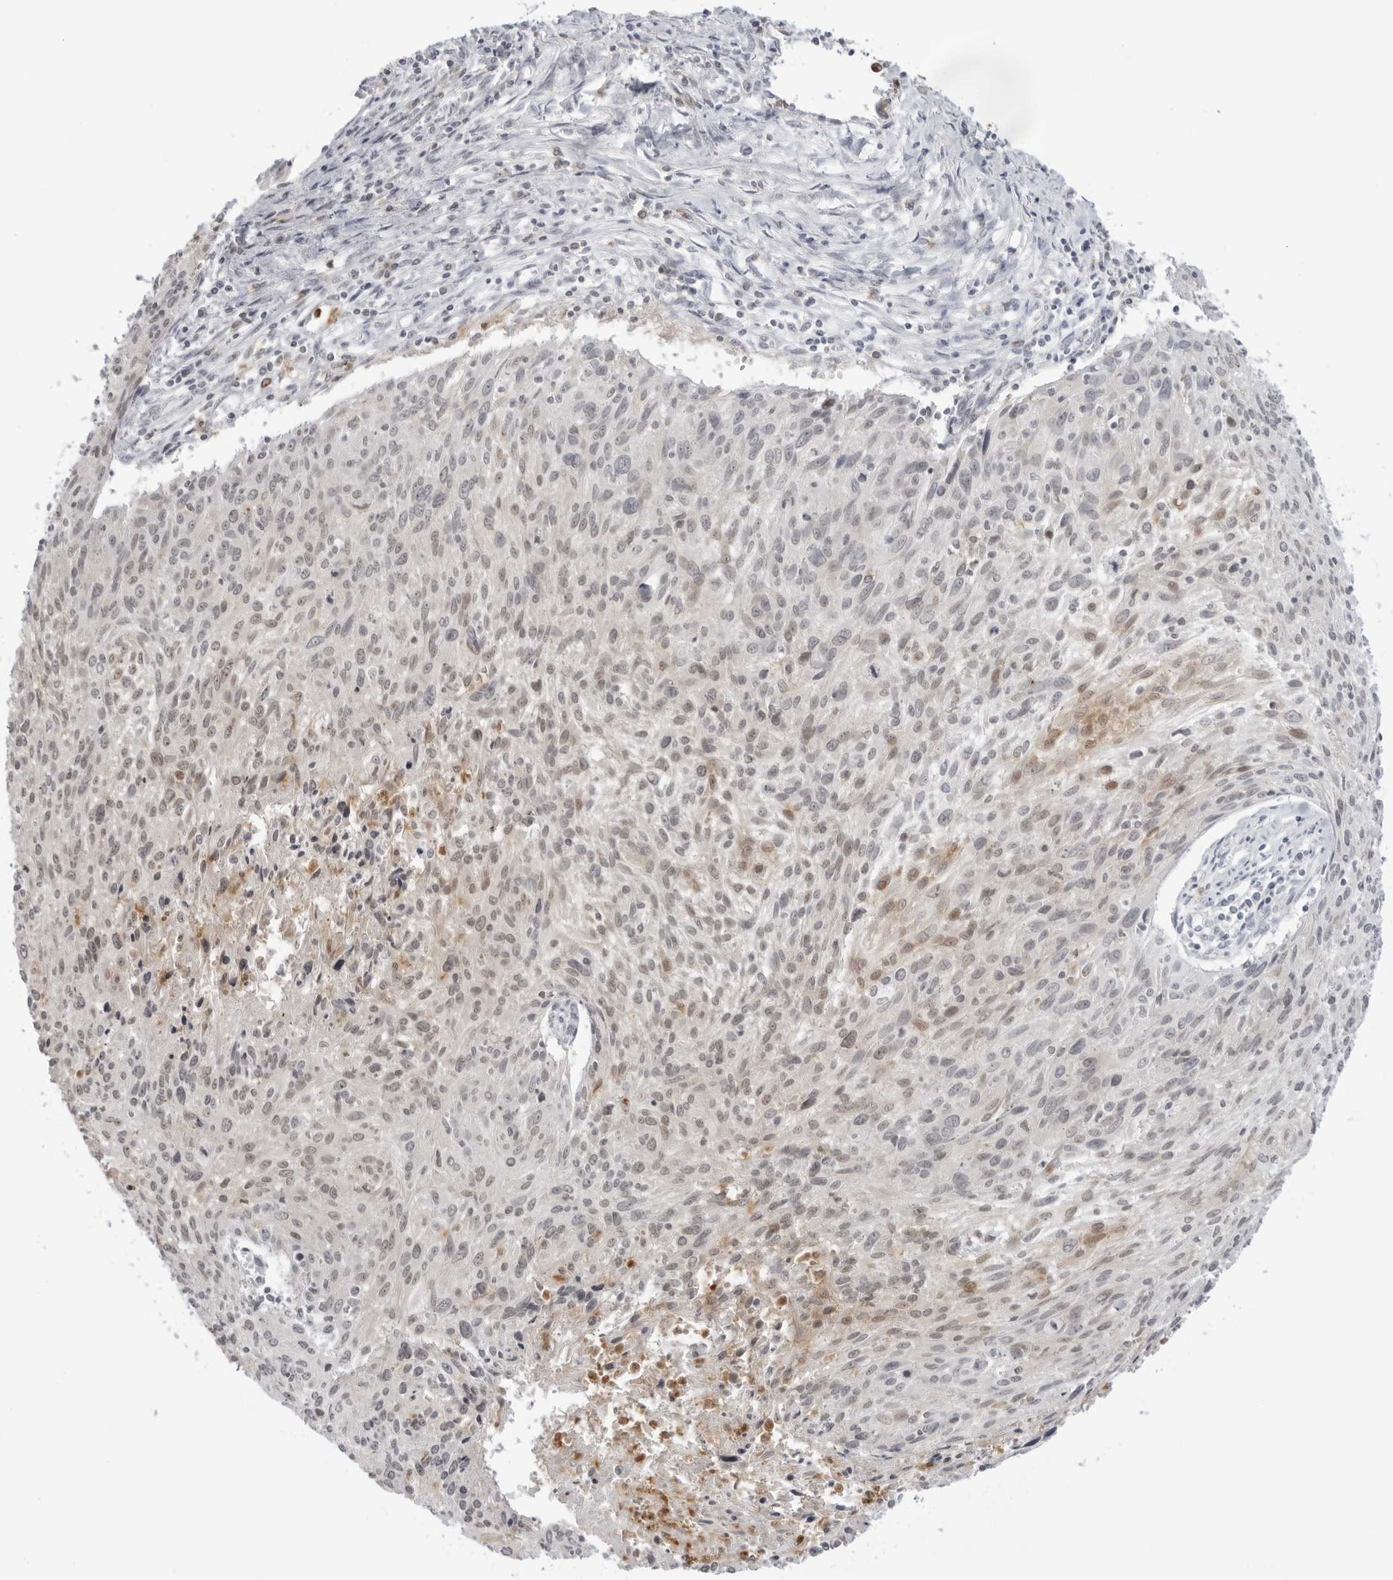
{"staining": {"intensity": "moderate", "quantity": "25%-75%", "location": "nuclear"}, "tissue": "cervical cancer", "cell_type": "Tumor cells", "image_type": "cancer", "snomed": [{"axis": "morphology", "description": "Squamous cell carcinoma, NOS"}, {"axis": "topography", "description": "Cervix"}], "caption": "Immunohistochemical staining of cervical cancer shows medium levels of moderate nuclear protein staining in about 25%-75% of tumor cells.", "gene": "RNF146", "patient": {"sex": "female", "age": 51}}